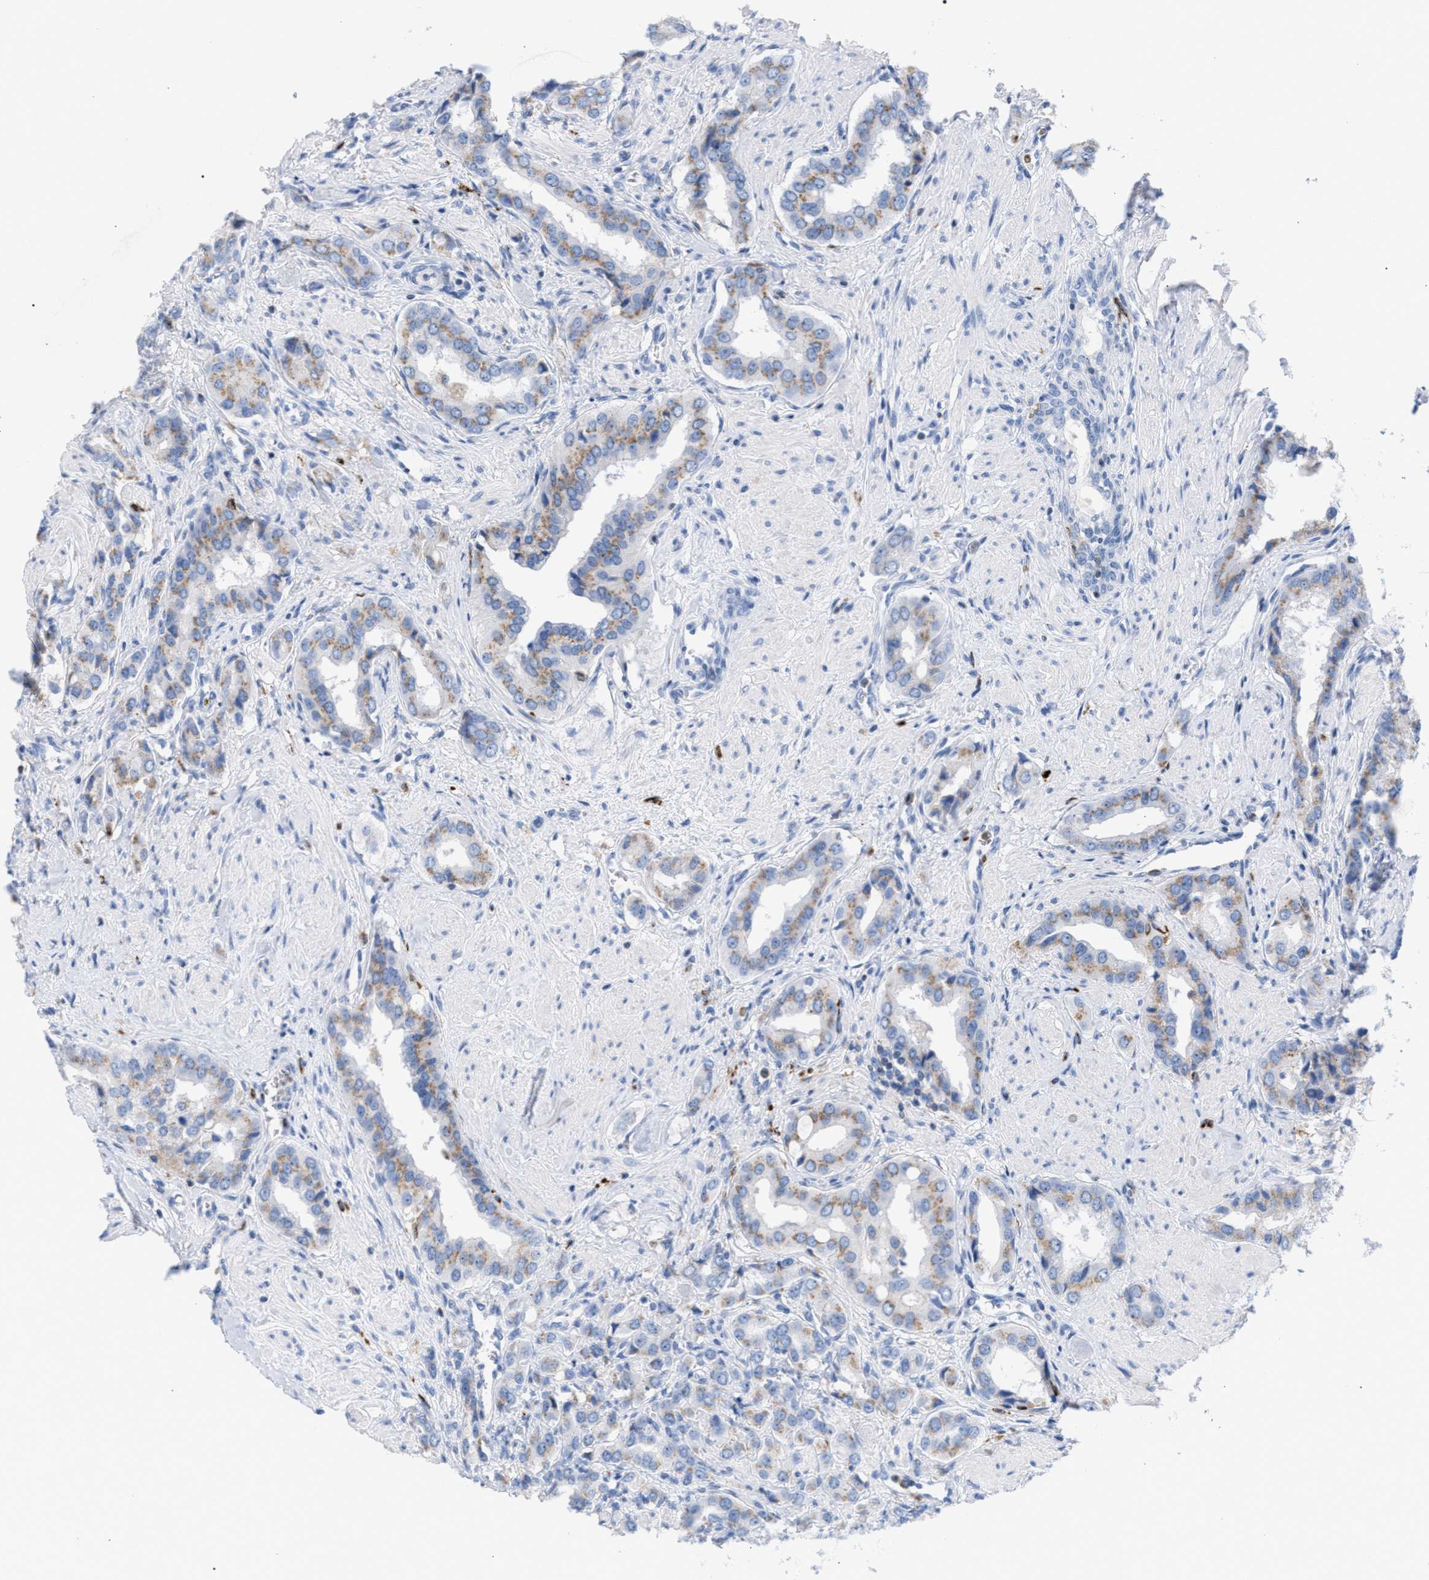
{"staining": {"intensity": "weak", "quantity": "25%-75%", "location": "cytoplasmic/membranous"}, "tissue": "prostate cancer", "cell_type": "Tumor cells", "image_type": "cancer", "snomed": [{"axis": "morphology", "description": "Adenocarcinoma, High grade"}, {"axis": "topography", "description": "Prostate"}], "caption": "Immunohistochemical staining of human adenocarcinoma (high-grade) (prostate) exhibits weak cytoplasmic/membranous protein positivity in about 25%-75% of tumor cells.", "gene": "TACC3", "patient": {"sex": "male", "age": 52}}